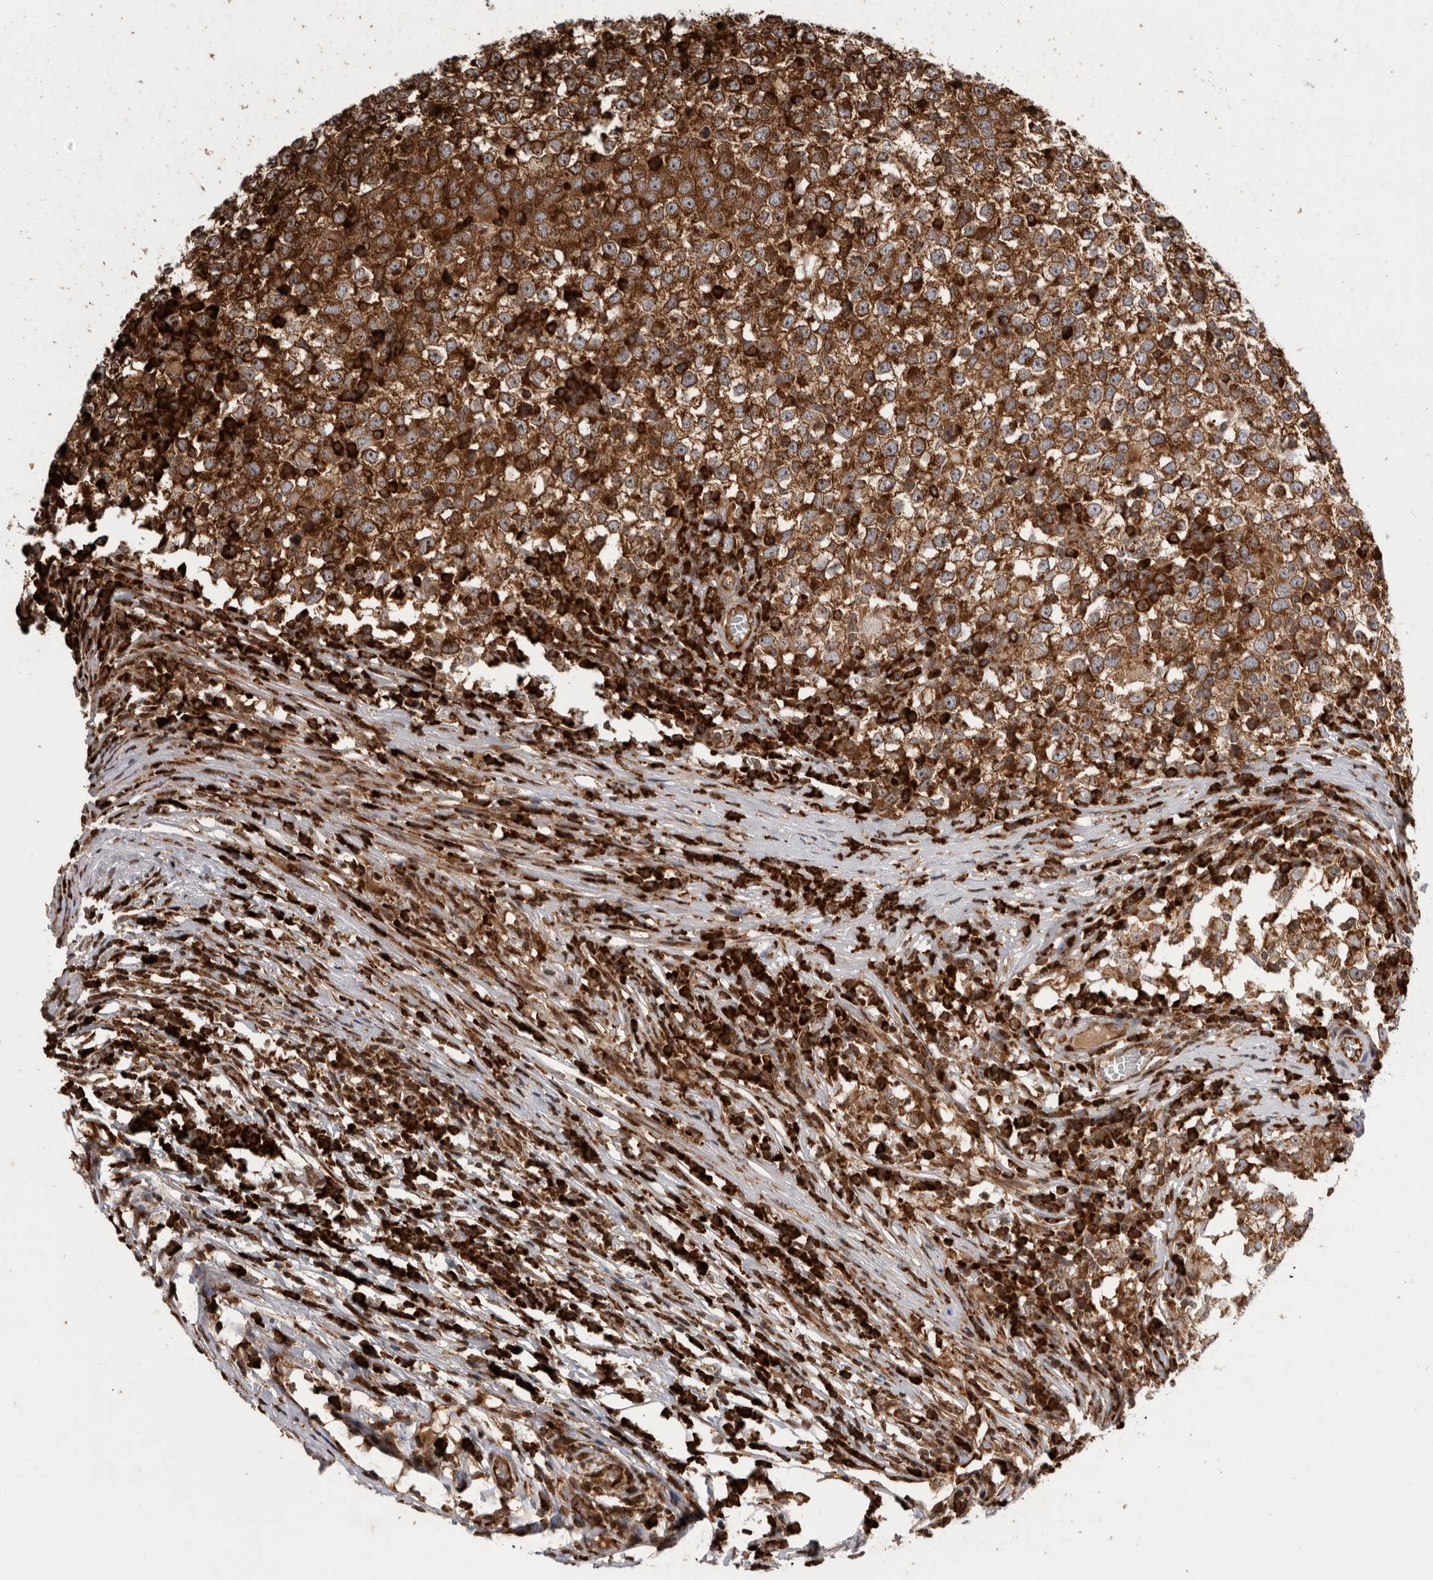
{"staining": {"intensity": "strong", "quantity": ">75%", "location": "cytoplasmic/membranous"}, "tissue": "testis cancer", "cell_type": "Tumor cells", "image_type": "cancer", "snomed": [{"axis": "morphology", "description": "Seminoma, NOS"}, {"axis": "topography", "description": "Testis"}], "caption": "Testis cancer (seminoma) tissue exhibits strong cytoplasmic/membranous positivity in about >75% of tumor cells, visualized by immunohistochemistry.", "gene": "FZD3", "patient": {"sex": "male", "age": 65}}